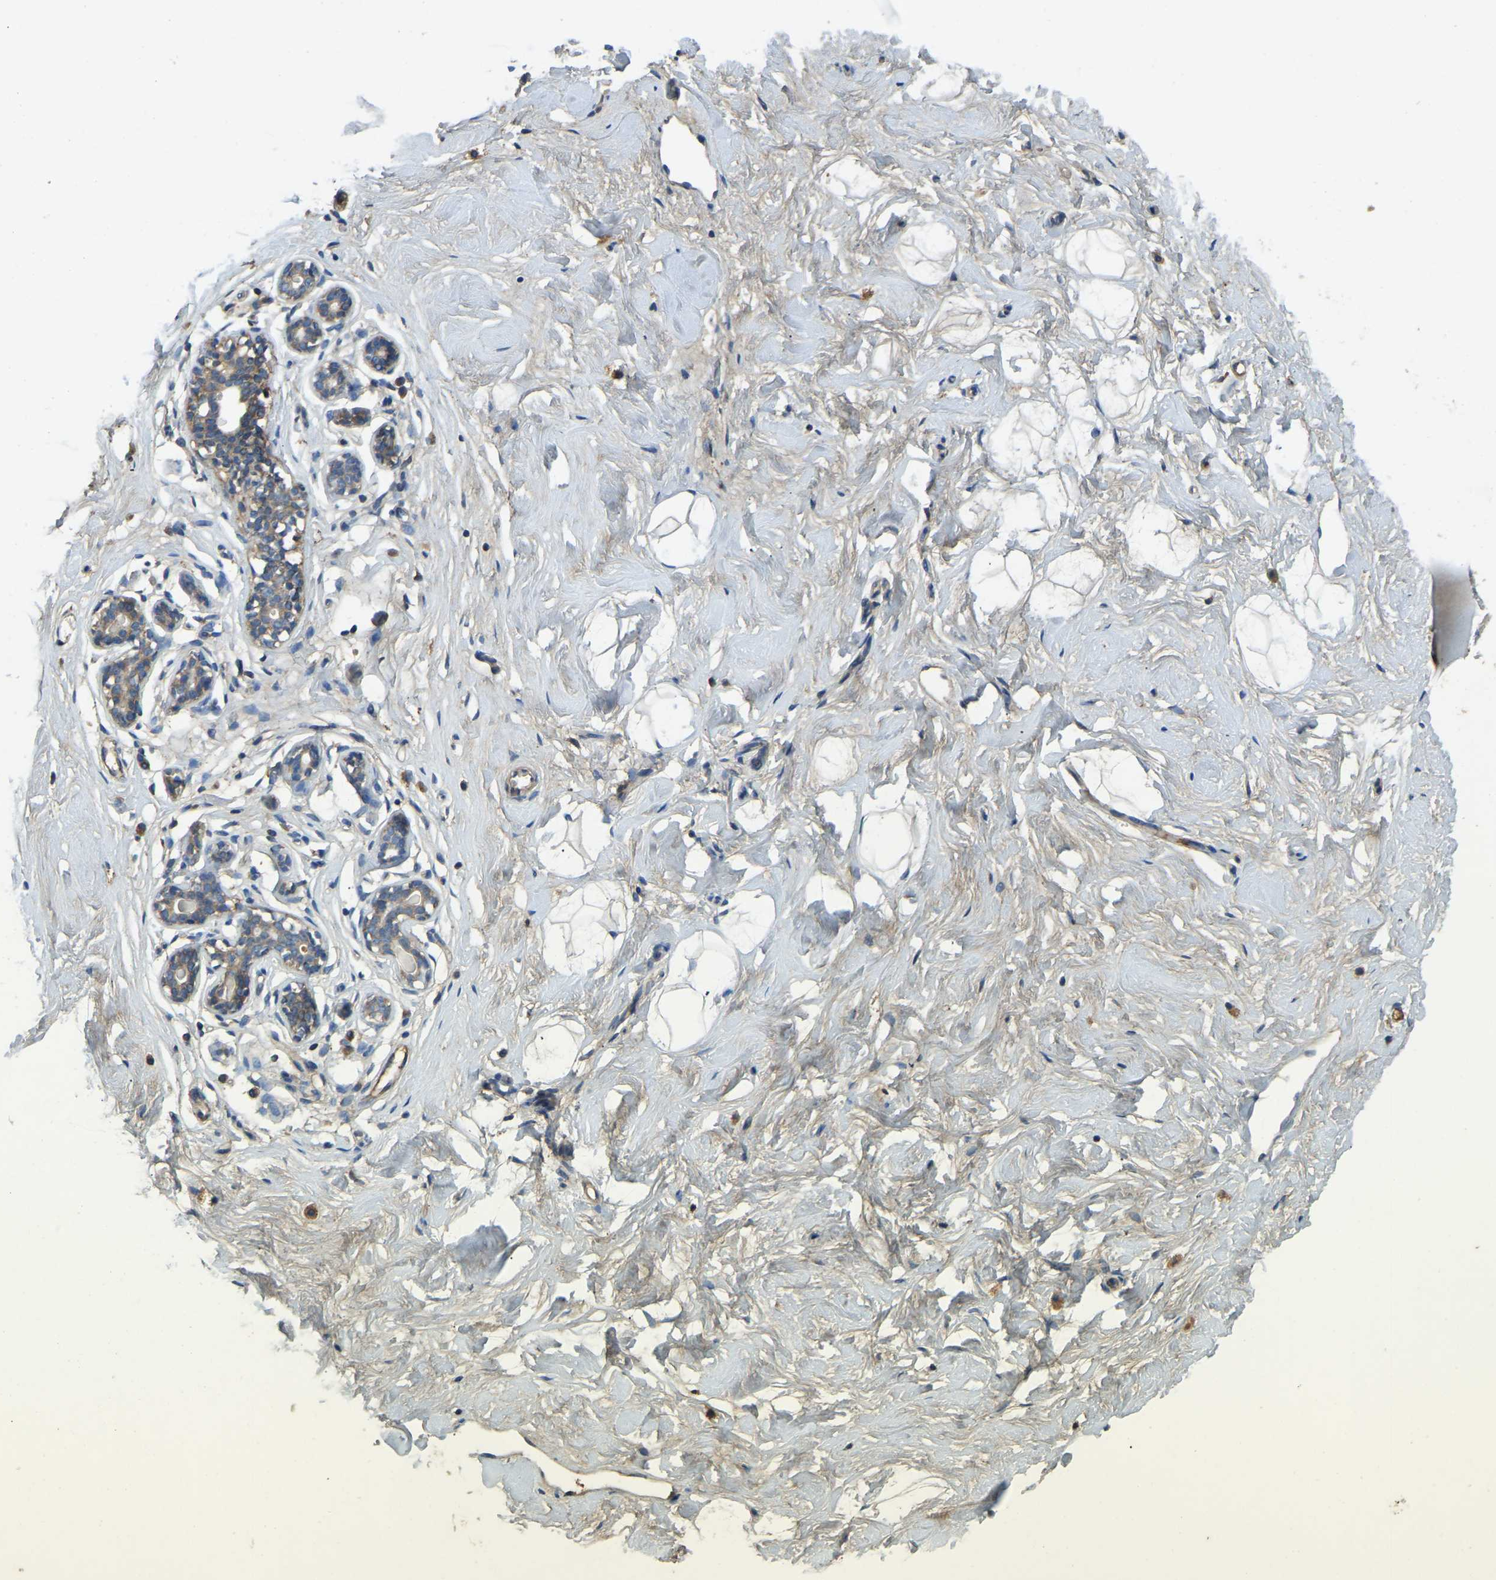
{"staining": {"intensity": "negative", "quantity": "none", "location": "none"}, "tissue": "breast", "cell_type": "Adipocytes", "image_type": "normal", "snomed": [{"axis": "morphology", "description": "Normal tissue, NOS"}, {"axis": "topography", "description": "Breast"}], "caption": "An image of breast stained for a protein displays no brown staining in adipocytes.", "gene": "ATP8B1", "patient": {"sex": "female", "age": 23}}